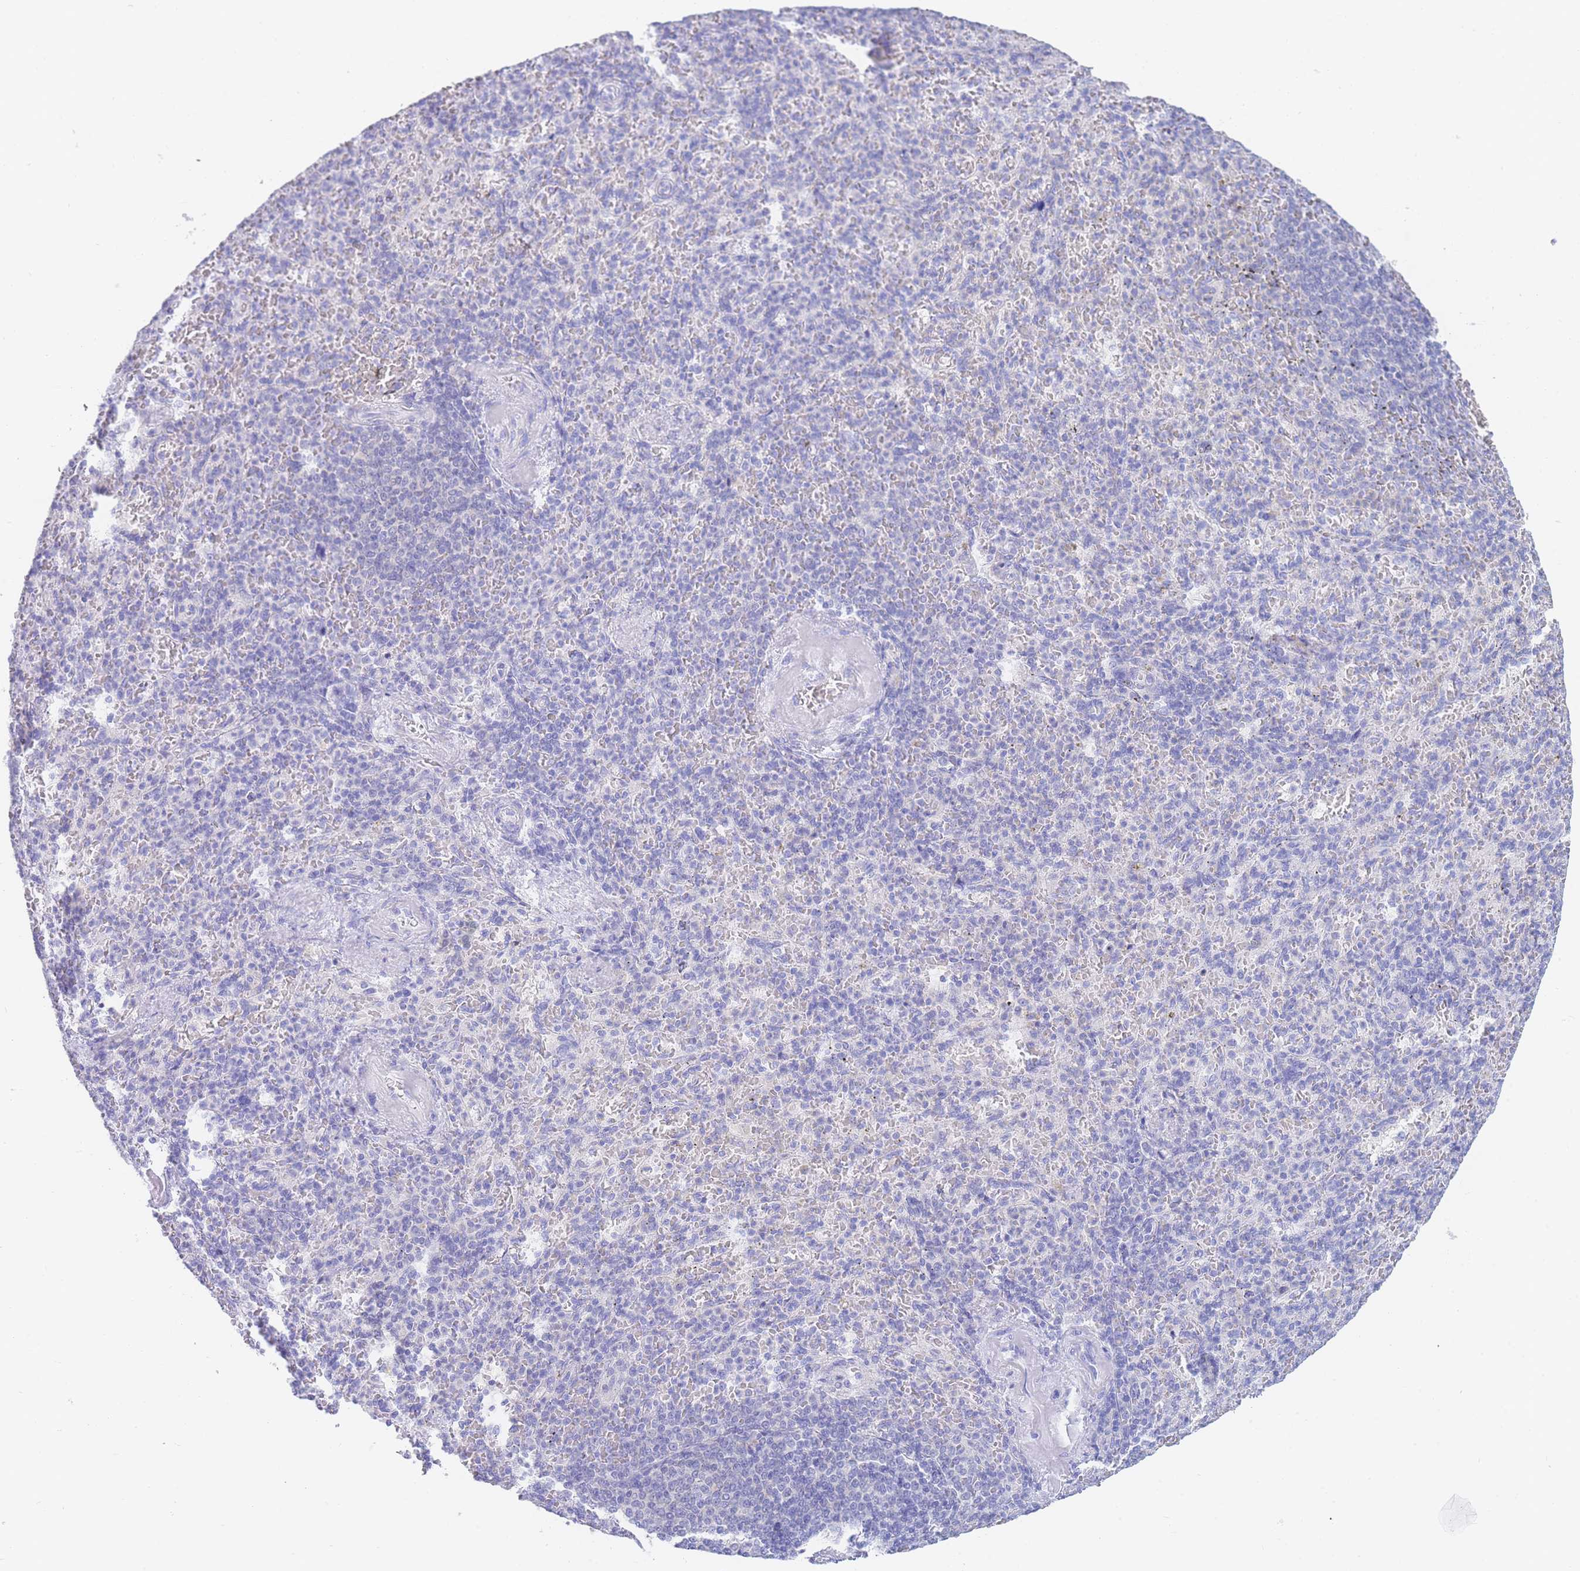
{"staining": {"intensity": "negative", "quantity": "none", "location": "none"}, "tissue": "spleen", "cell_type": "Cells in red pulp", "image_type": "normal", "snomed": [{"axis": "morphology", "description": "Normal tissue, NOS"}, {"axis": "topography", "description": "Spleen"}], "caption": "A high-resolution photomicrograph shows immunohistochemistry staining of unremarkable spleen, which demonstrates no significant positivity in cells in red pulp.", "gene": "LZTFL1", "patient": {"sex": "female", "age": 74}}